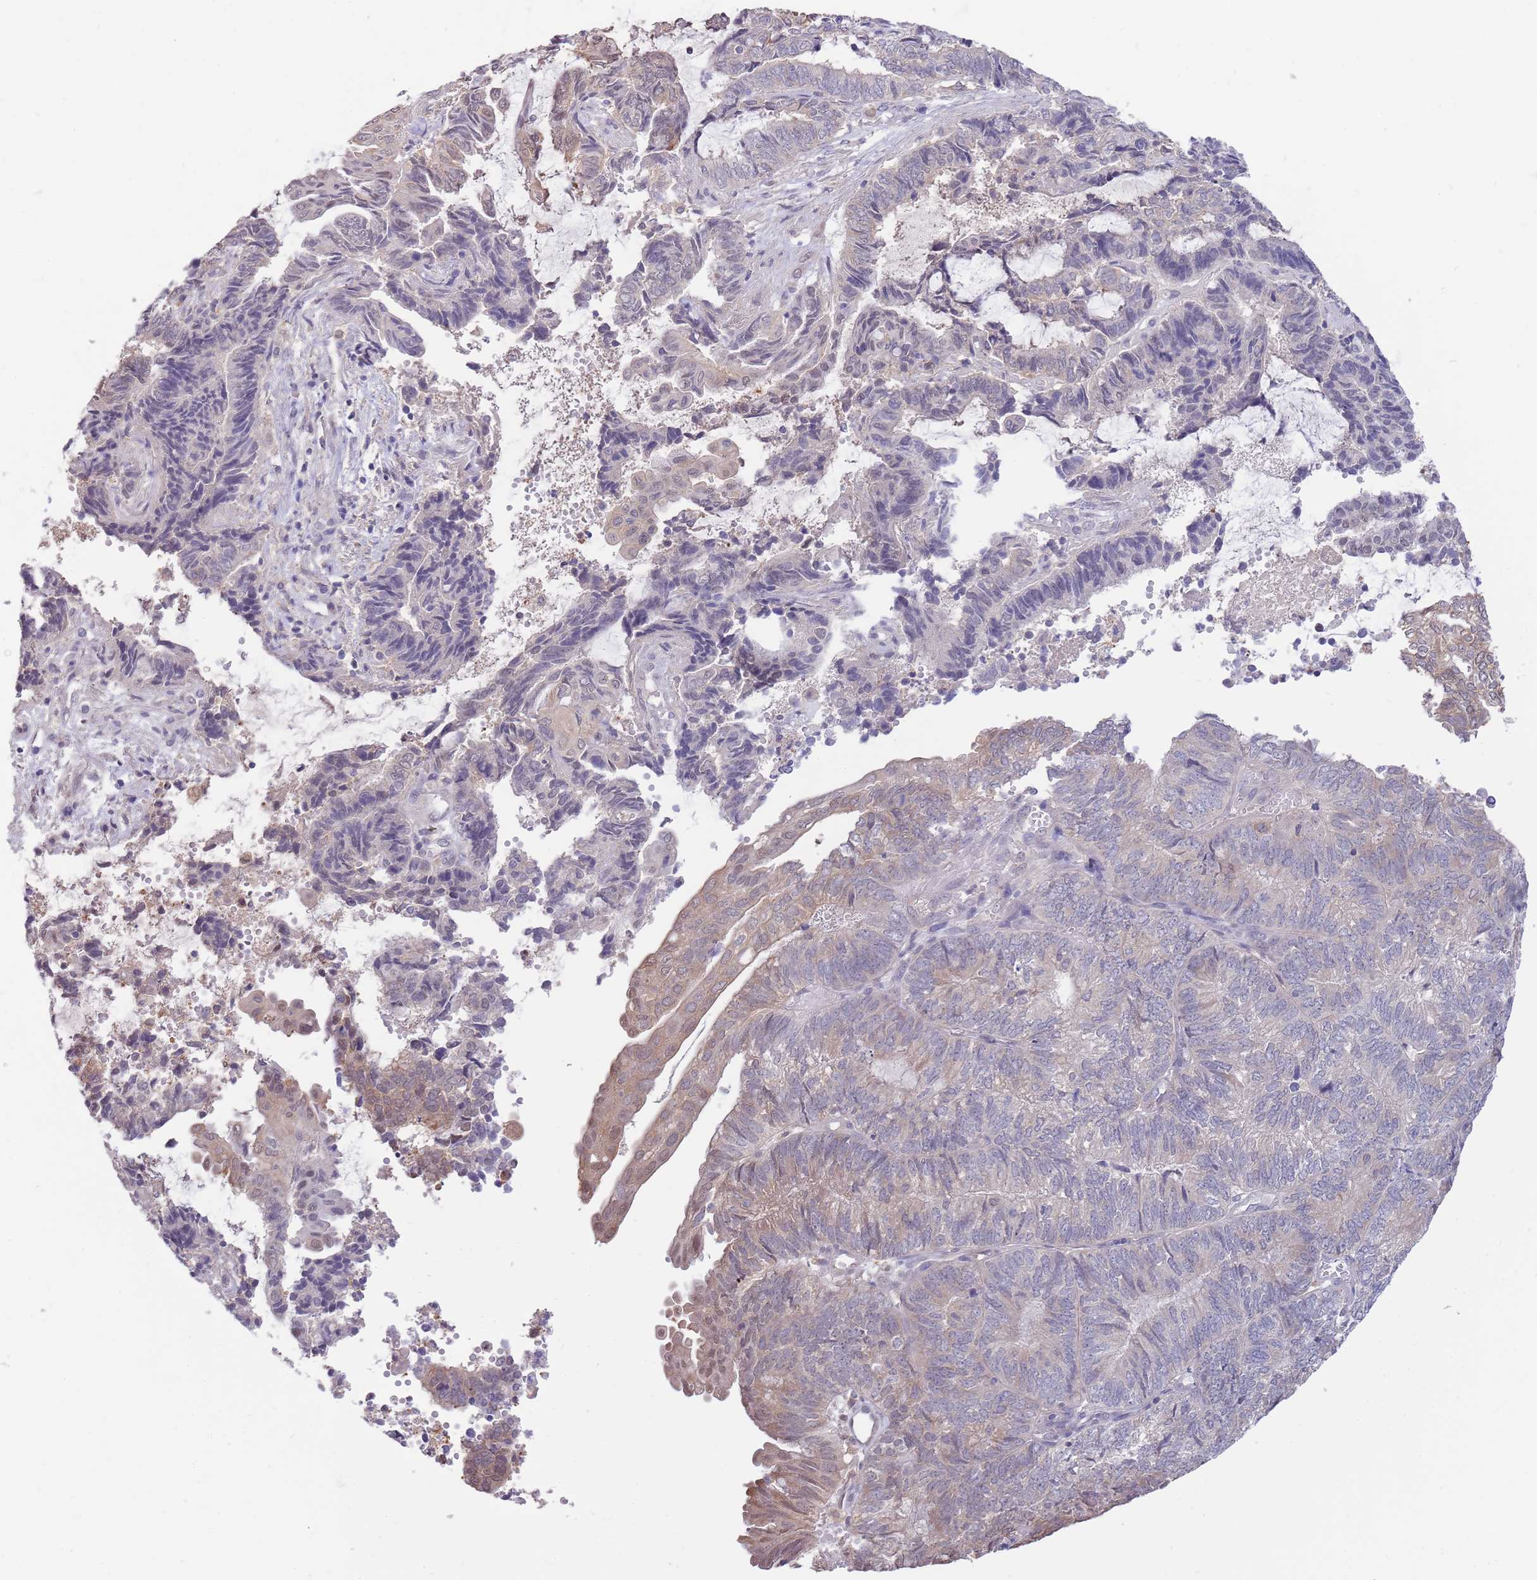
{"staining": {"intensity": "moderate", "quantity": "<25%", "location": "cytoplasmic/membranous,nuclear"}, "tissue": "endometrial cancer", "cell_type": "Tumor cells", "image_type": "cancer", "snomed": [{"axis": "morphology", "description": "Adenocarcinoma, NOS"}, {"axis": "topography", "description": "Uterus"}, {"axis": "topography", "description": "Endometrium"}], "caption": "Adenocarcinoma (endometrial) stained for a protein (brown) reveals moderate cytoplasmic/membranous and nuclear positive positivity in about <25% of tumor cells.", "gene": "AP5S1", "patient": {"sex": "female", "age": 70}}